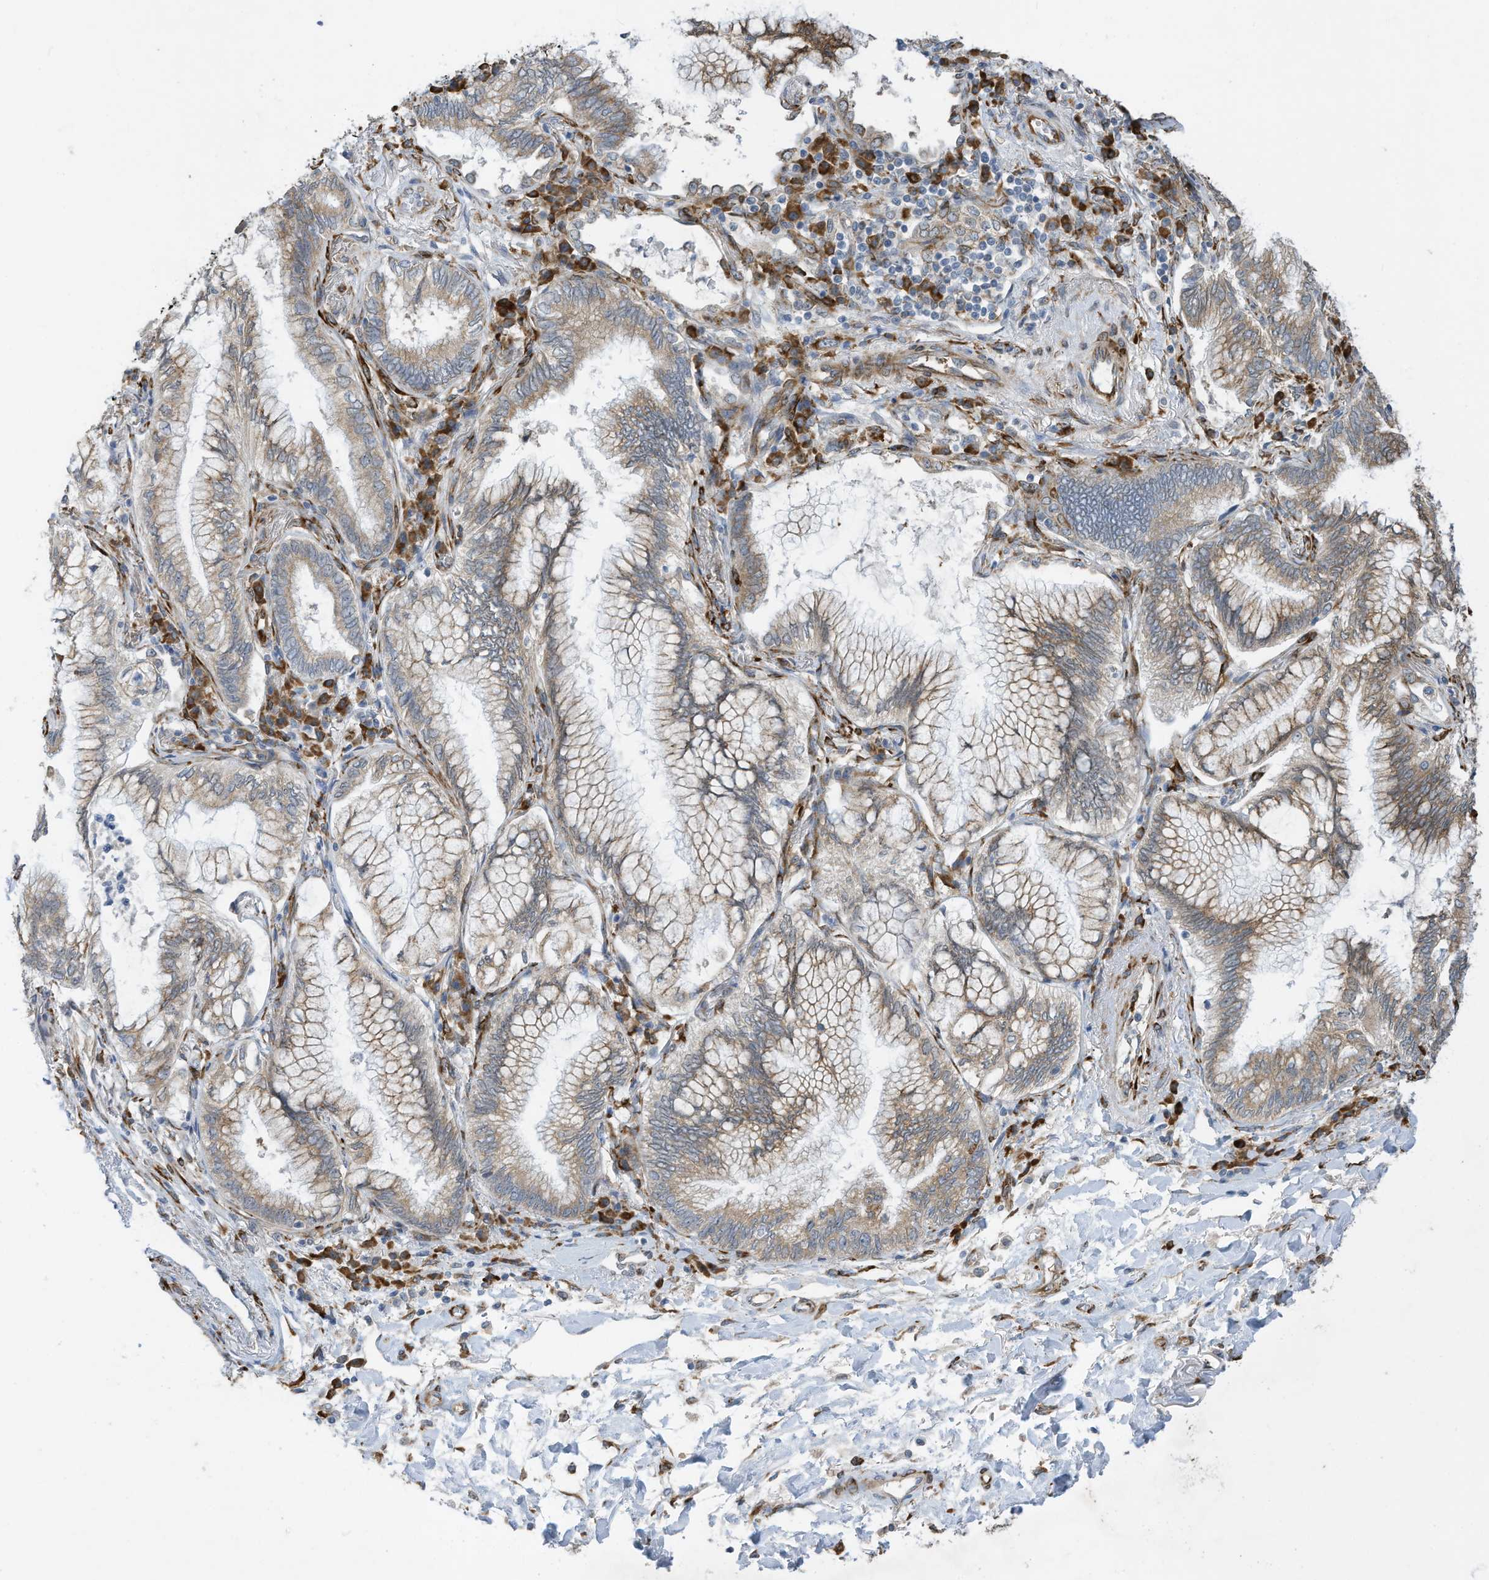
{"staining": {"intensity": "moderate", "quantity": "25%-75%", "location": "cytoplasmic/membranous"}, "tissue": "lung cancer", "cell_type": "Tumor cells", "image_type": "cancer", "snomed": [{"axis": "morphology", "description": "Adenocarcinoma, NOS"}, {"axis": "topography", "description": "Lung"}], "caption": "There is medium levels of moderate cytoplasmic/membranous positivity in tumor cells of adenocarcinoma (lung), as demonstrated by immunohistochemical staining (brown color).", "gene": "ZBTB45", "patient": {"sex": "female", "age": 70}}